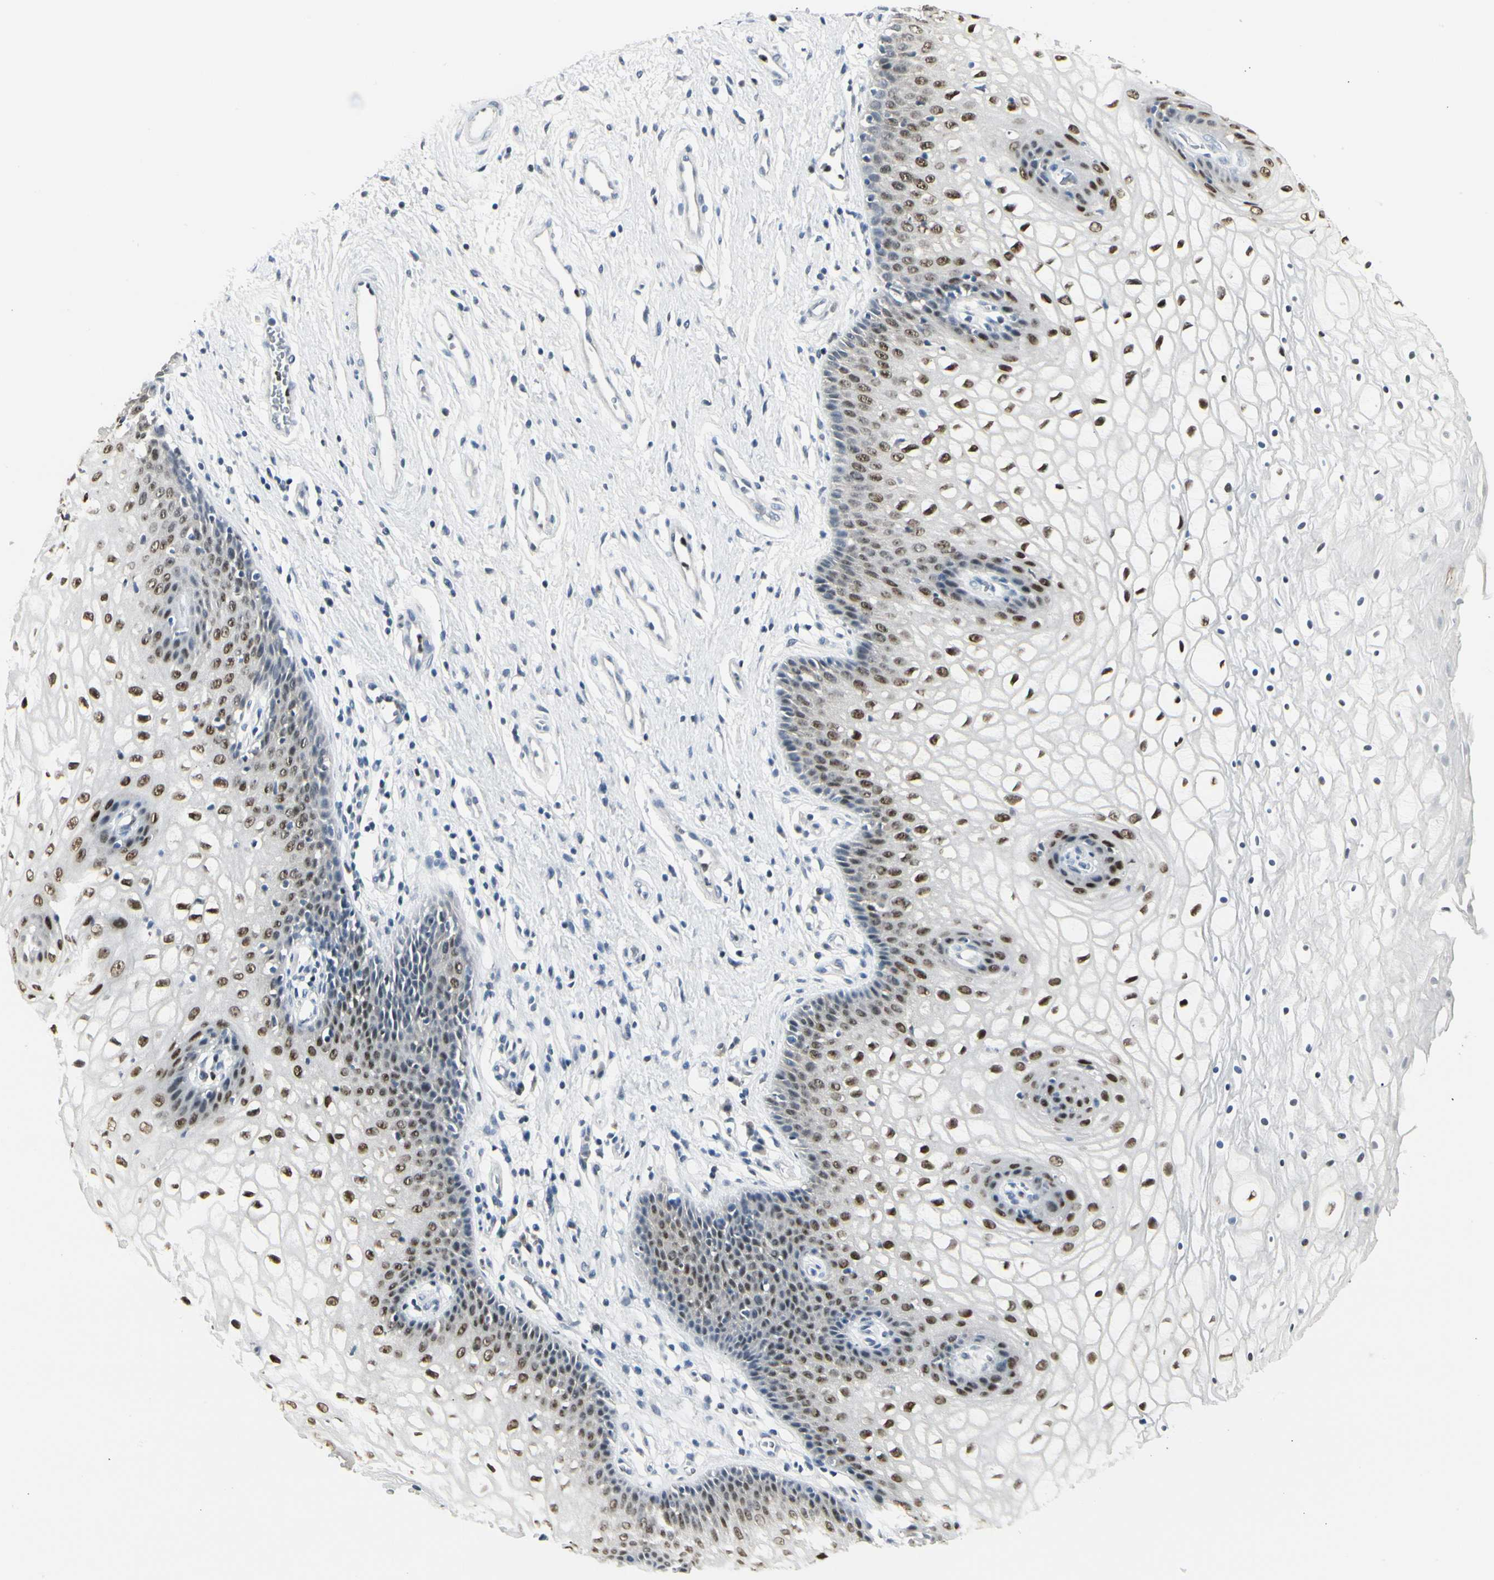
{"staining": {"intensity": "moderate", "quantity": "25%-75%", "location": "nuclear"}, "tissue": "vagina", "cell_type": "Squamous epithelial cells", "image_type": "normal", "snomed": [{"axis": "morphology", "description": "Normal tissue, NOS"}, {"axis": "topography", "description": "Vagina"}], "caption": "DAB (3,3'-diaminobenzidine) immunohistochemical staining of benign human vagina displays moderate nuclear protein staining in about 25%-75% of squamous epithelial cells.", "gene": "ZBTB7B", "patient": {"sex": "female", "age": 34}}